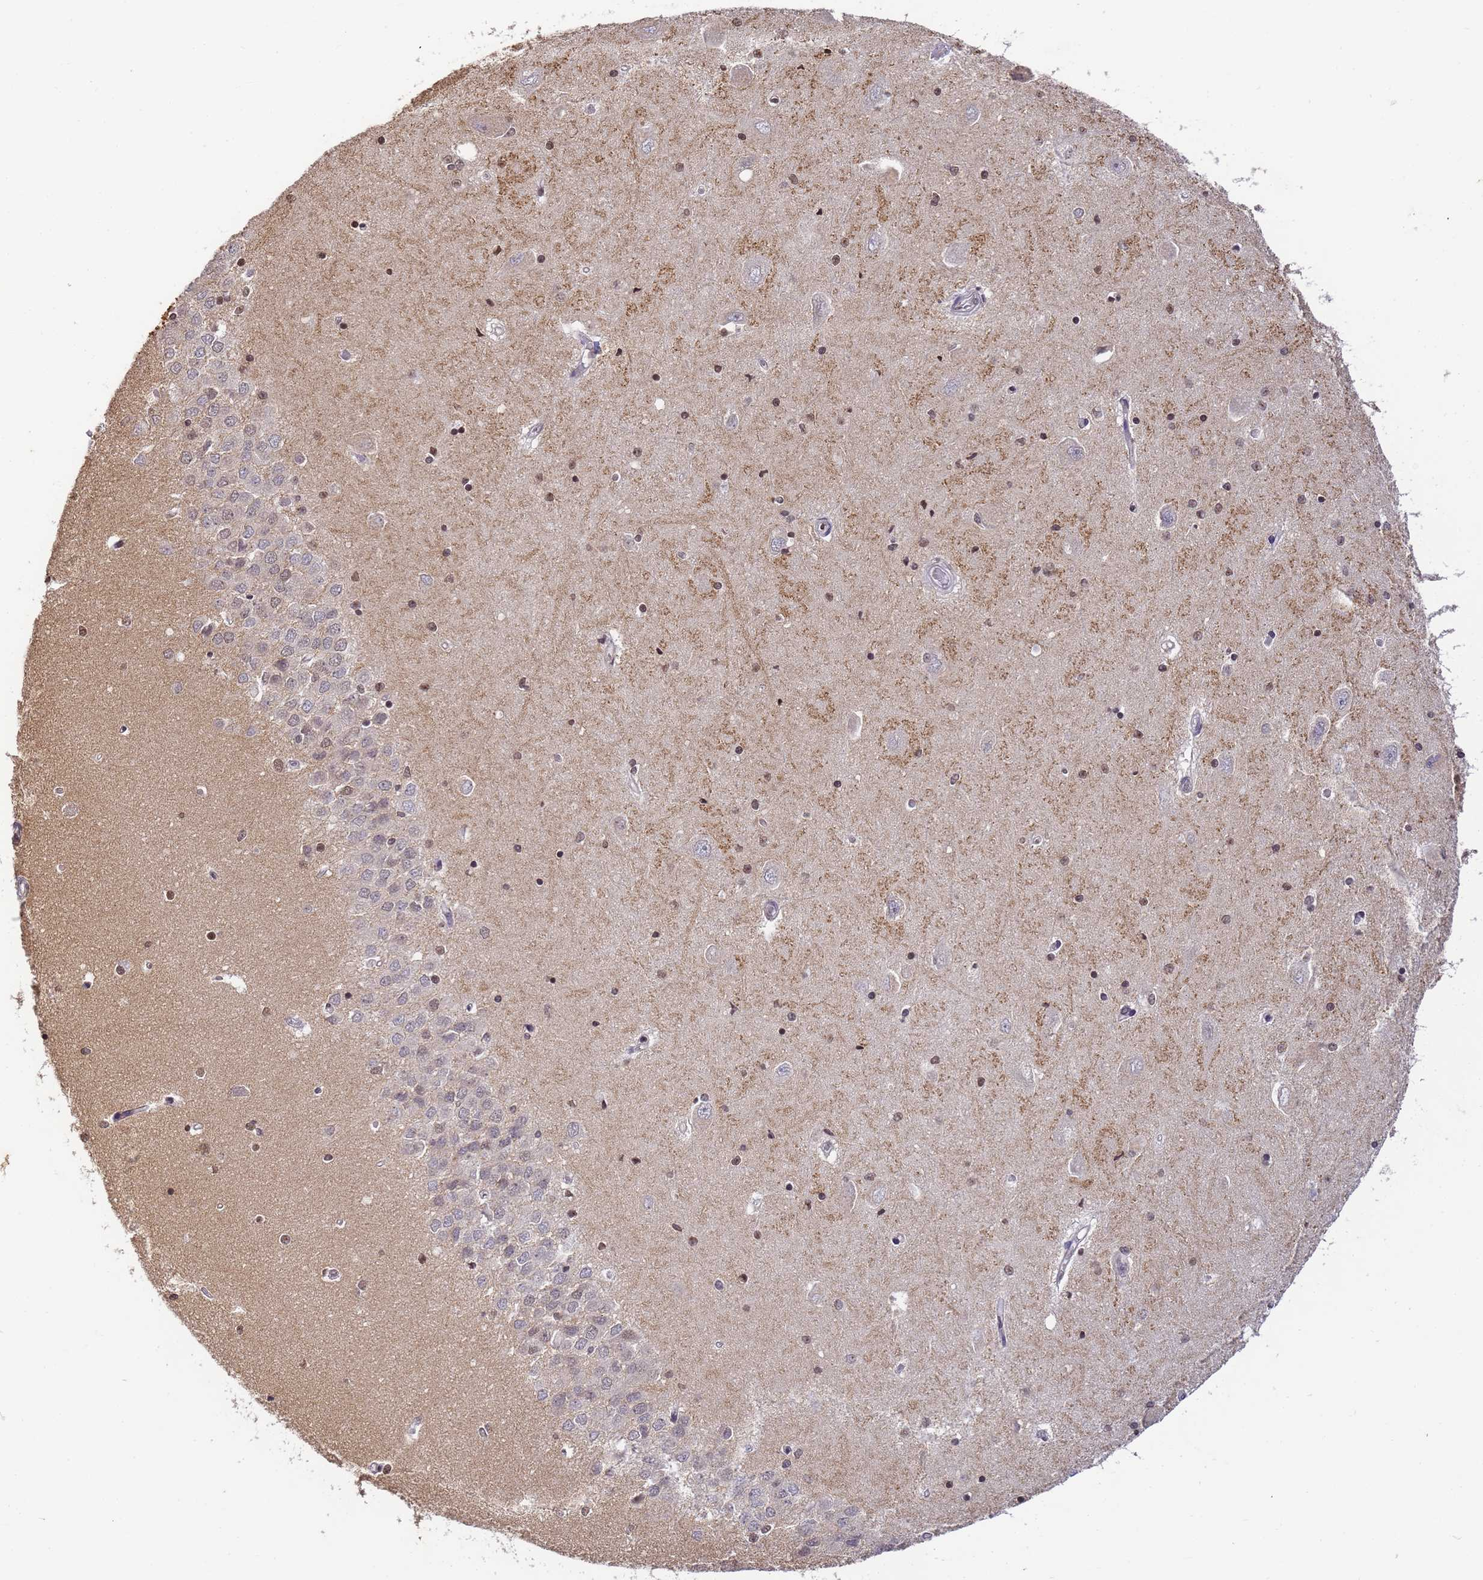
{"staining": {"intensity": "weak", "quantity": "<25%", "location": "nuclear"}, "tissue": "hippocampus", "cell_type": "Glial cells", "image_type": "normal", "snomed": [{"axis": "morphology", "description": "Normal tissue, NOS"}, {"axis": "topography", "description": "Hippocampus"}], "caption": "This image is of normal hippocampus stained with IHC to label a protein in brown with the nuclei are counter-stained blue. There is no positivity in glial cells. The staining is performed using DAB brown chromogen with nuclei counter-stained in using hematoxylin.", "gene": "MYL7", "patient": {"sex": "male", "age": 45}}